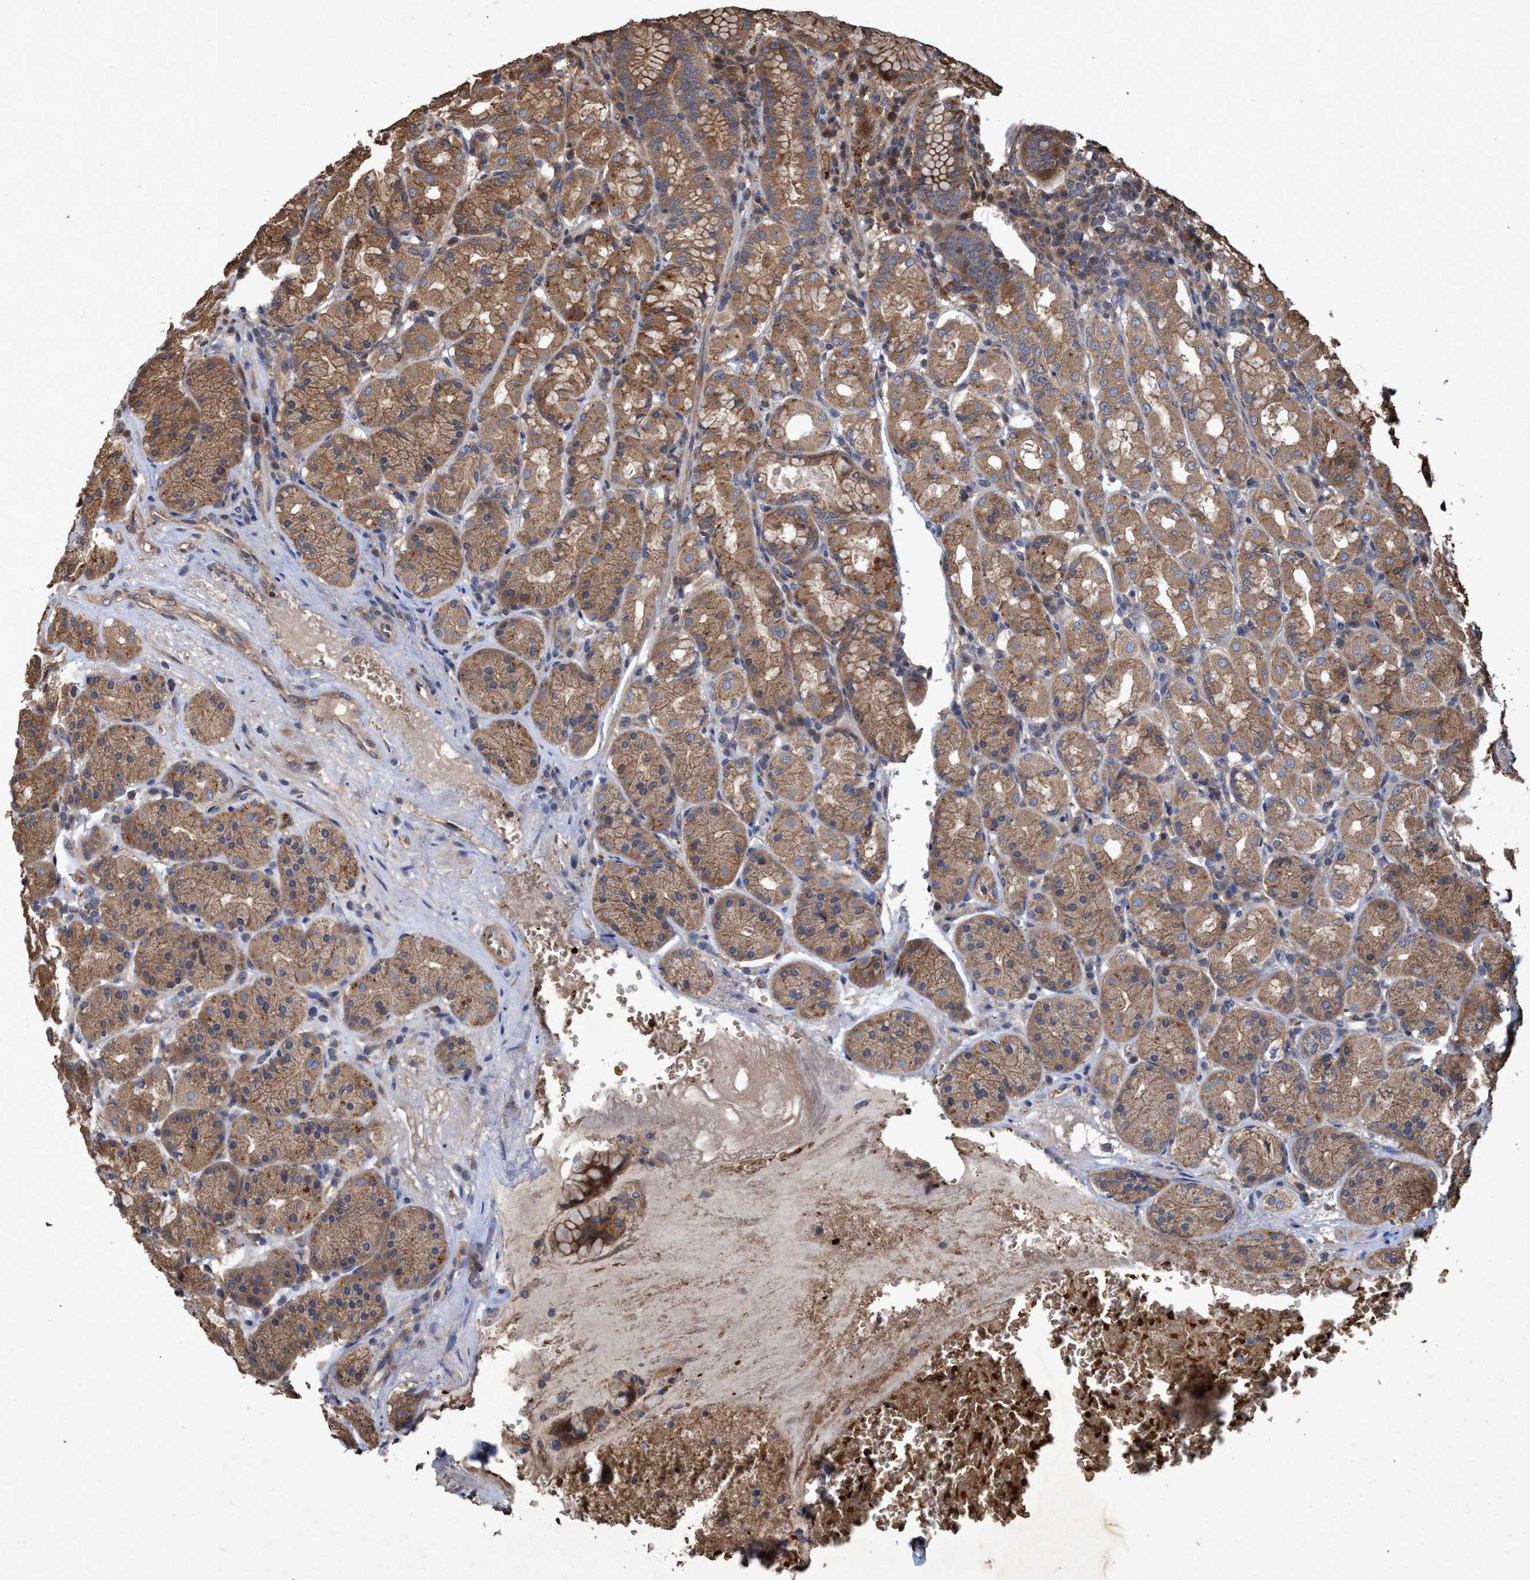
{"staining": {"intensity": "moderate", "quantity": ">75%", "location": "cytoplasmic/membranous"}, "tissue": "stomach", "cell_type": "Glandular cells", "image_type": "normal", "snomed": [{"axis": "morphology", "description": "Normal tissue, NOS"}, {"axis": "topography", "description": "Stomach"}, {"axis": "topography", "description": "Stomach, lower"}], "caption": "Immunohistochemical staining of unremarkable human stomach reveals medium levels of moderate cytoplasmic/membranous staining in approximately >75% of glandular cells.", "gene": "CHMP6", "patient": {"sex": "female", "age": 56}}